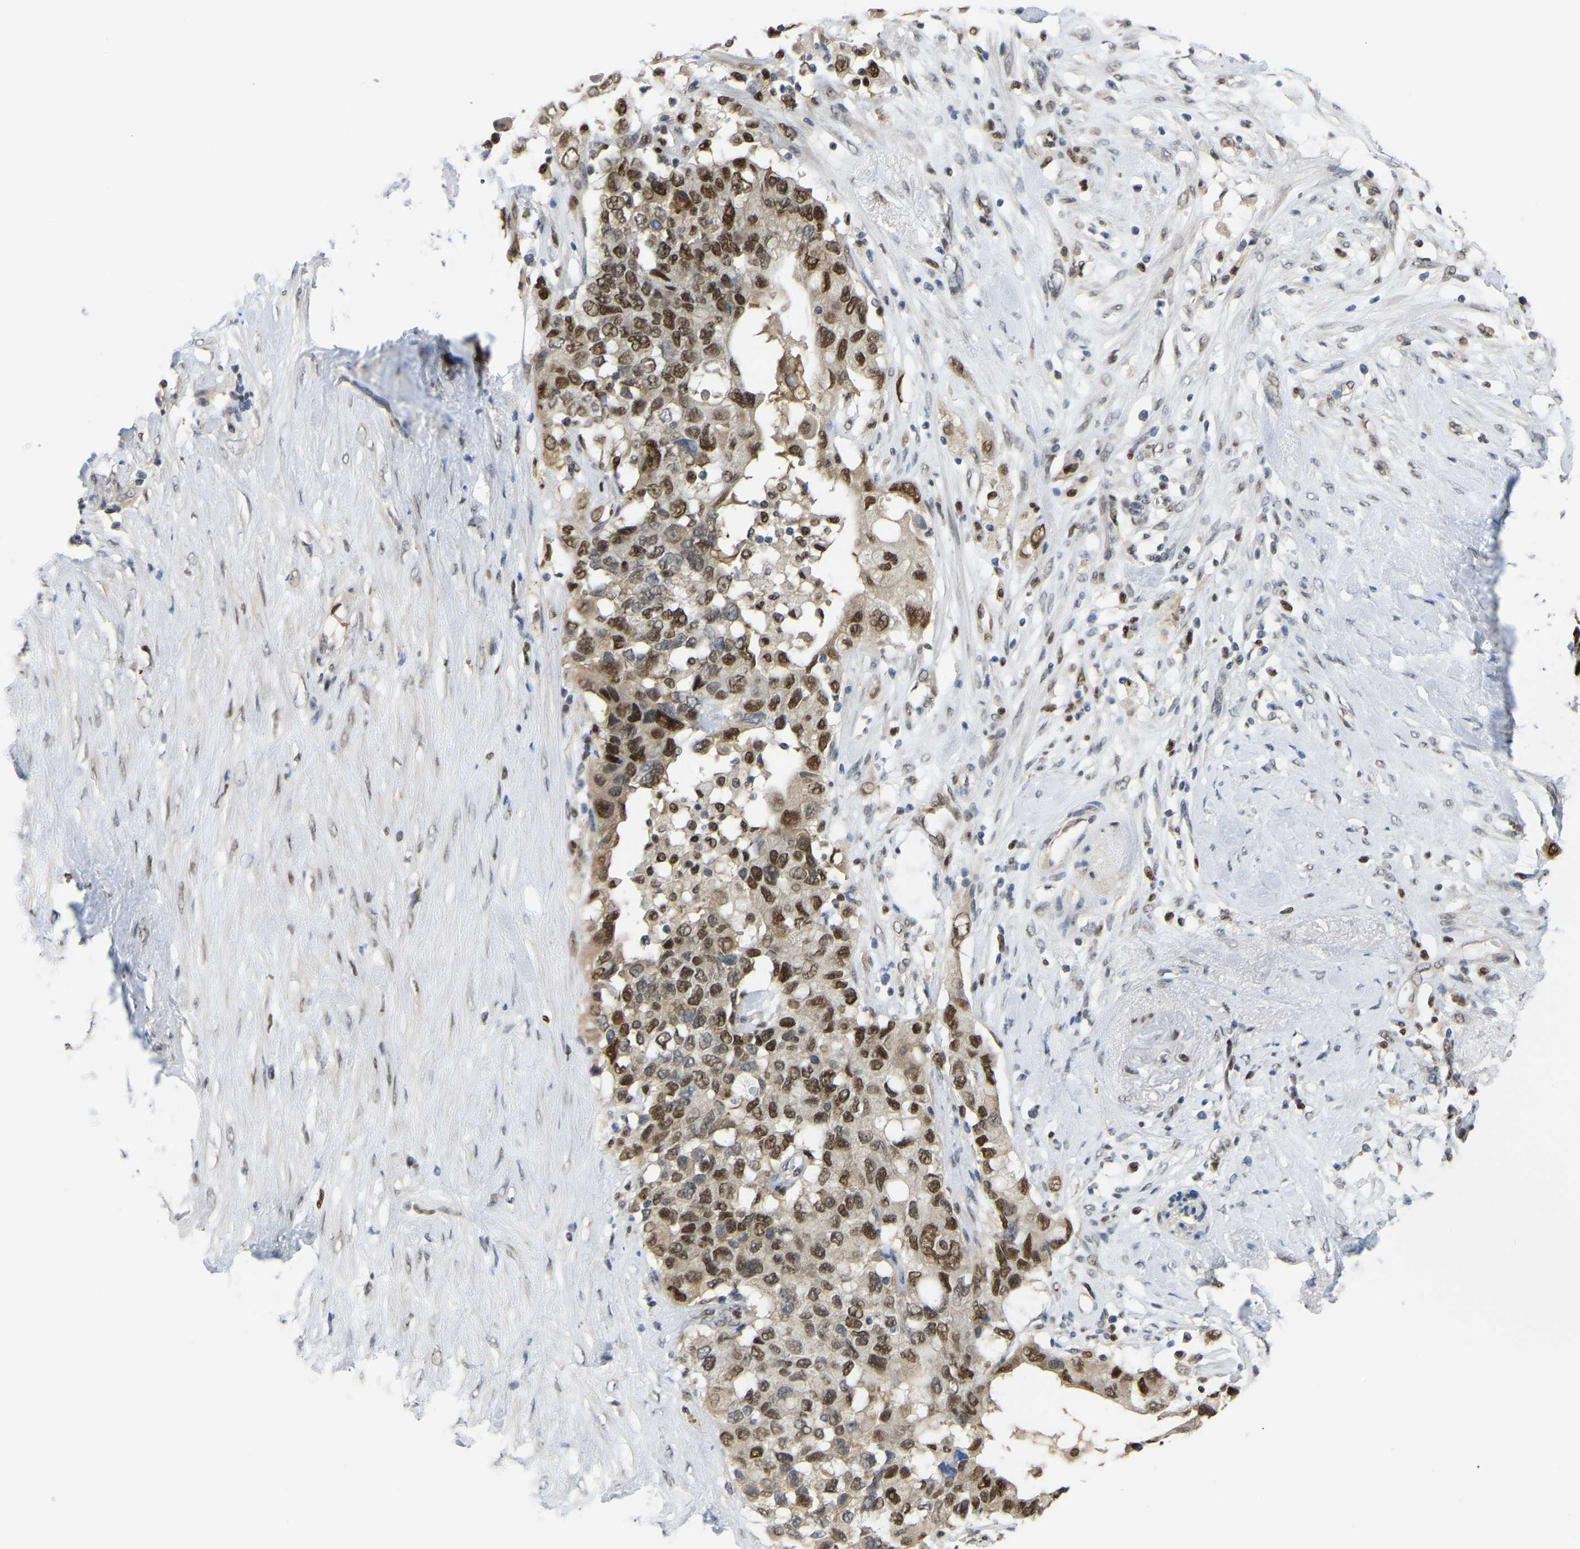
{"staining": {"intensity": "moderate", "quantity": ">75%", "location": "nuclear"}, "tissue": "pancreatic cancer", "cell_type": "Tumor cells", "image_type": "cancer", "snomed": [{"axis": "morphology", "description": "Adenocarcinoma, NOS"}, {"axis": "topography", "description": "Pancreas"}], "caption": "Protein expression analysis of pancreatic adenocarcinoma reveals moderate nuclear staining in about >75% of tumor cells. Using DAB (brown) and hematoxylin (blue) stains, captured at high magnification using brightfield microscopy.", "gene": "KLRG2", "patient": {"sex": "female", "age": 56}}